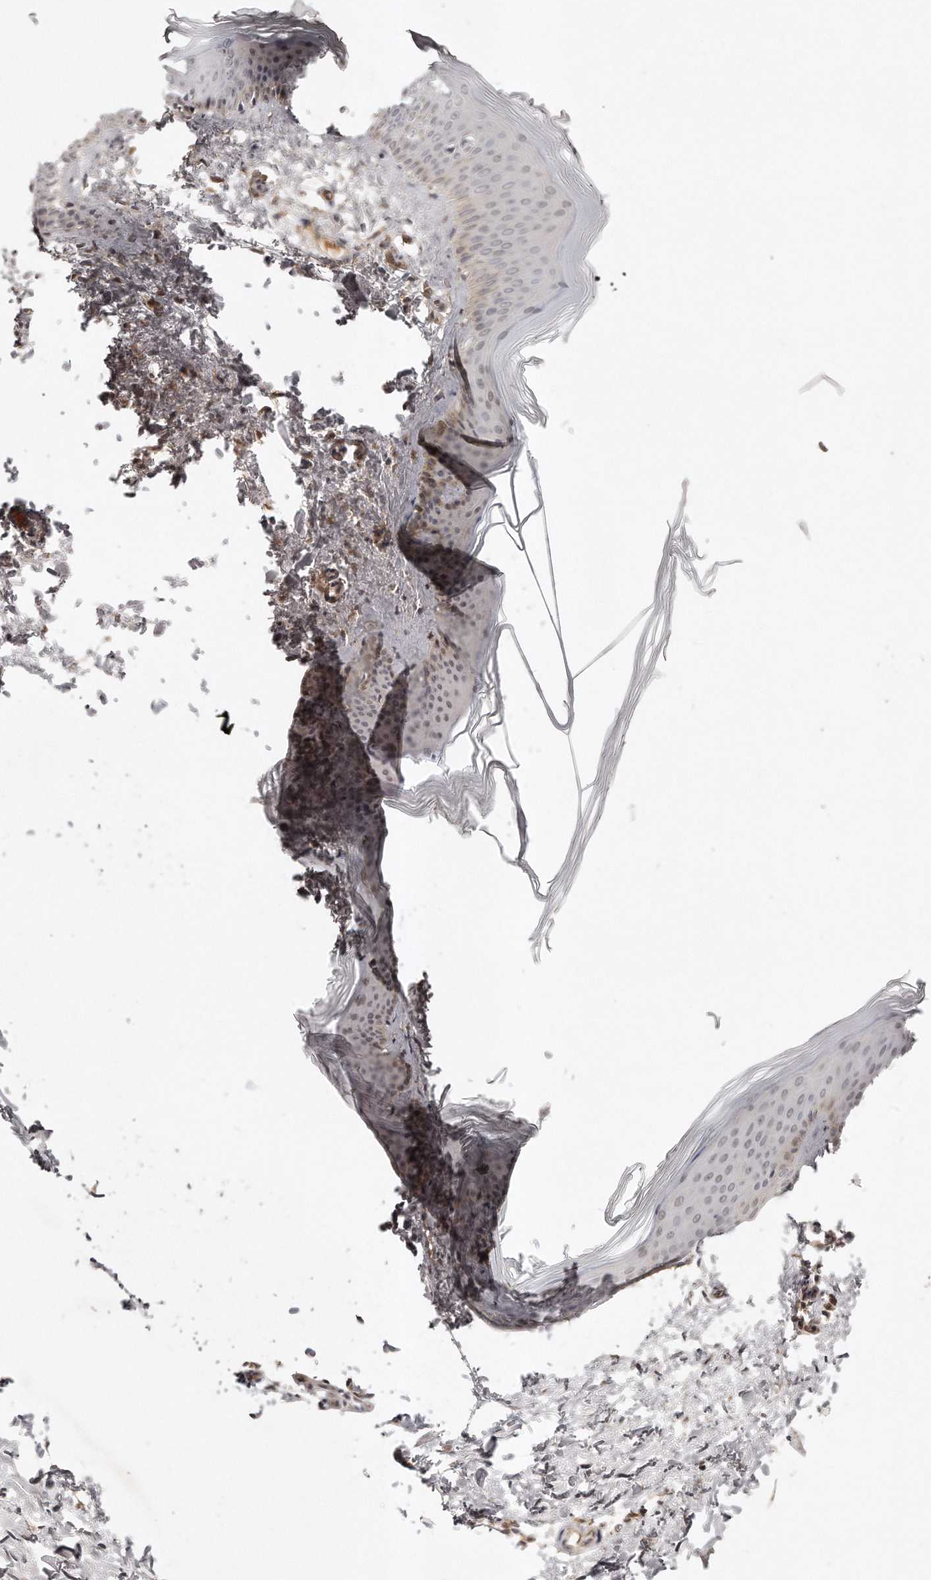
{"staining": {"intensity": "negative", "quantity": "none", "location": "none"}, "tissue": "skin", "cell_type": "Fibroblasts", "image_type": "normal", "snomed": [{"axis": "morphology", "description": "Normal tissue, NOS"}, {"axis": "topography", "description": "Skin"}], "caption": "Protein analysis of unremarkable skin shows no significant expression in fibroblasts.", "gene": "SOX4", "patient": {"sex": "female", "age": 27}}